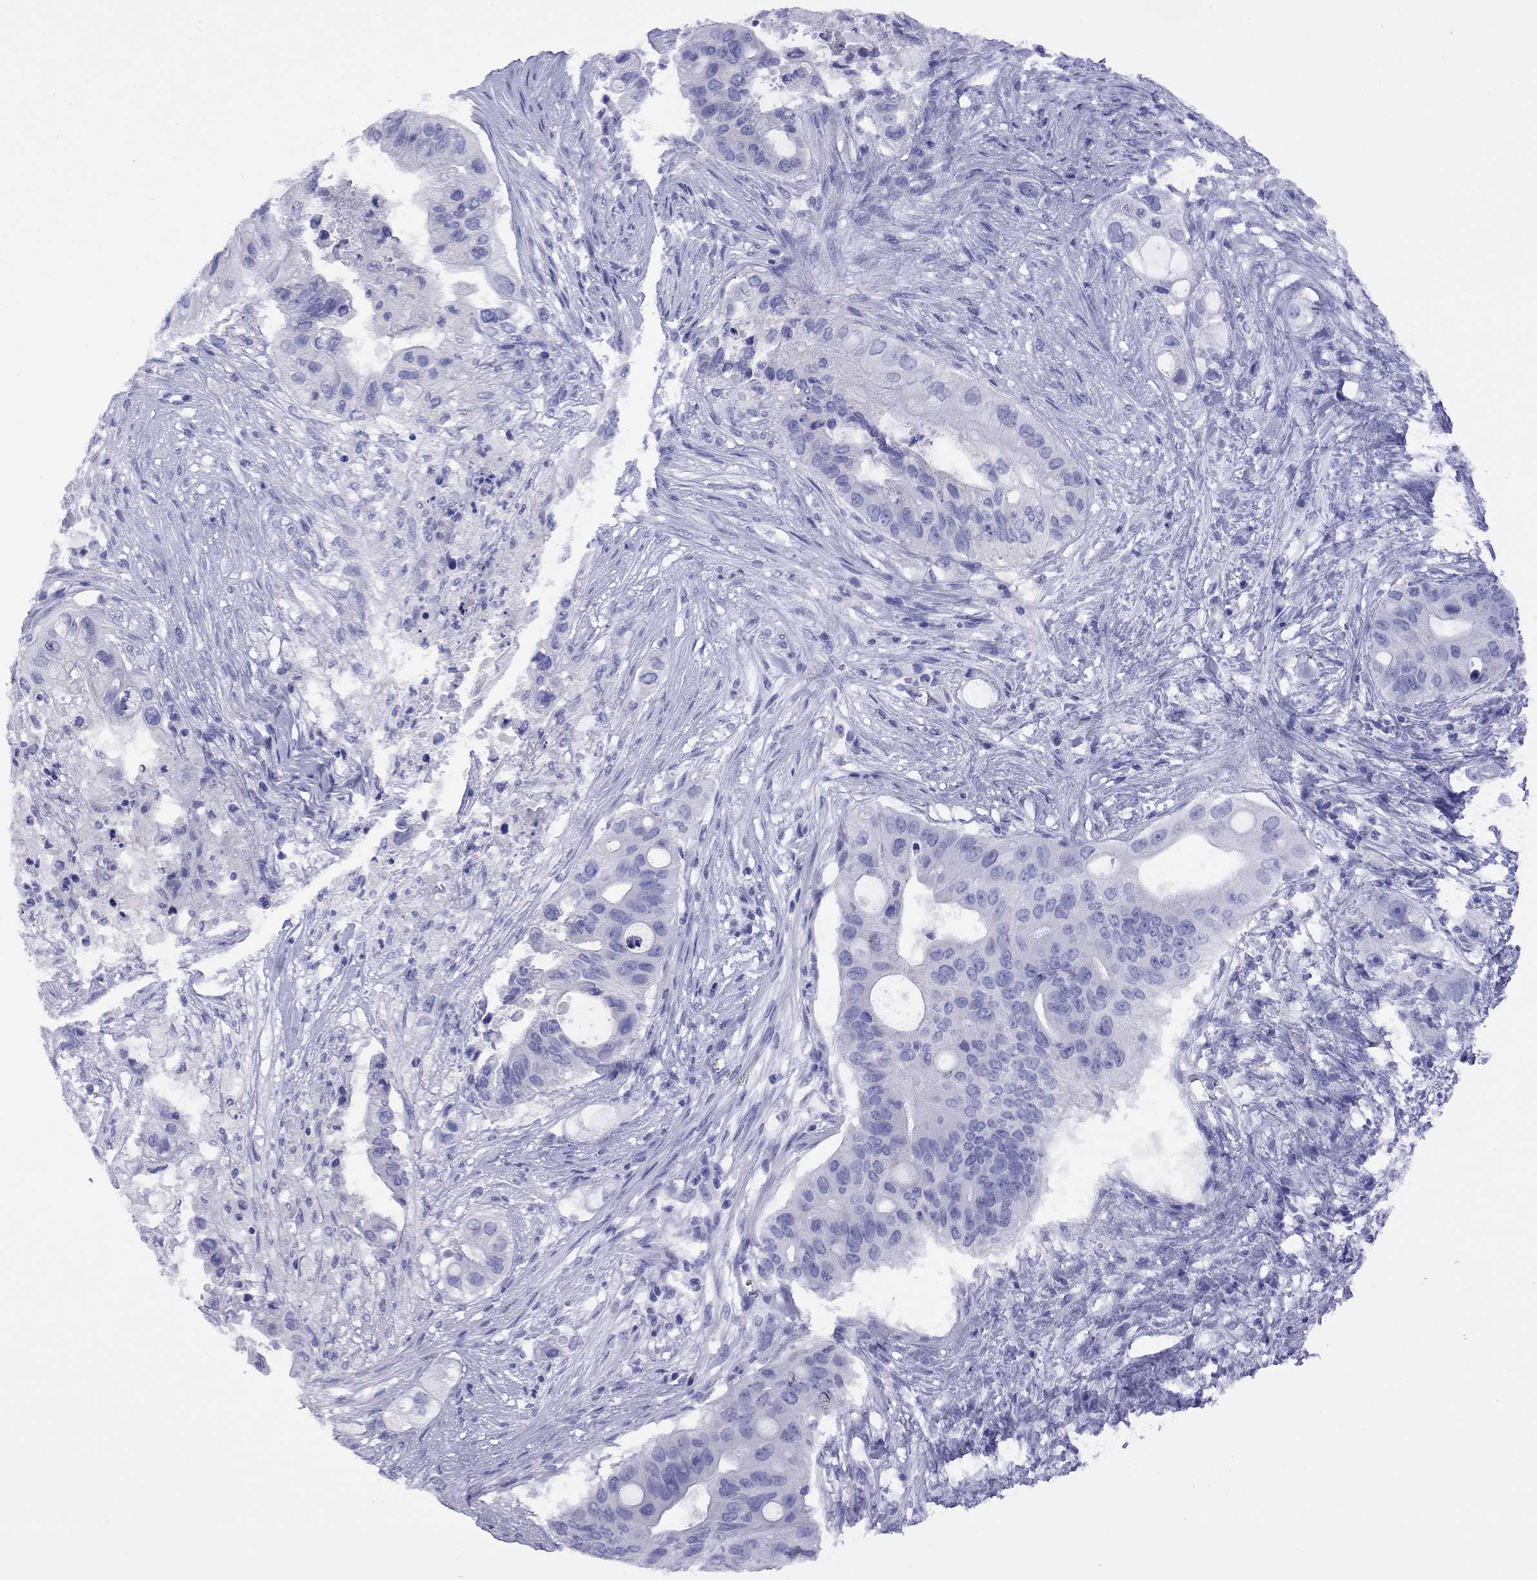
{"staining": {"intensity": "negative", "quantity": "none", "location": "none"}, "tissue": "pancreatic cancer", "cell_type": "Tumor cells", "image_type": "cancer", "snomed": [{"axis": "morphology", "description": "Adenocarcinoma, NOS"}, {"axis": "topography", "description": "Pancreas"}], "caption": "Immunohistochemistry of human pancreatic adenocarcinoma reveals no positivity in tumor cells.", "gene": "FIGLA", "patient": {"sex": "female", "age": 72}}